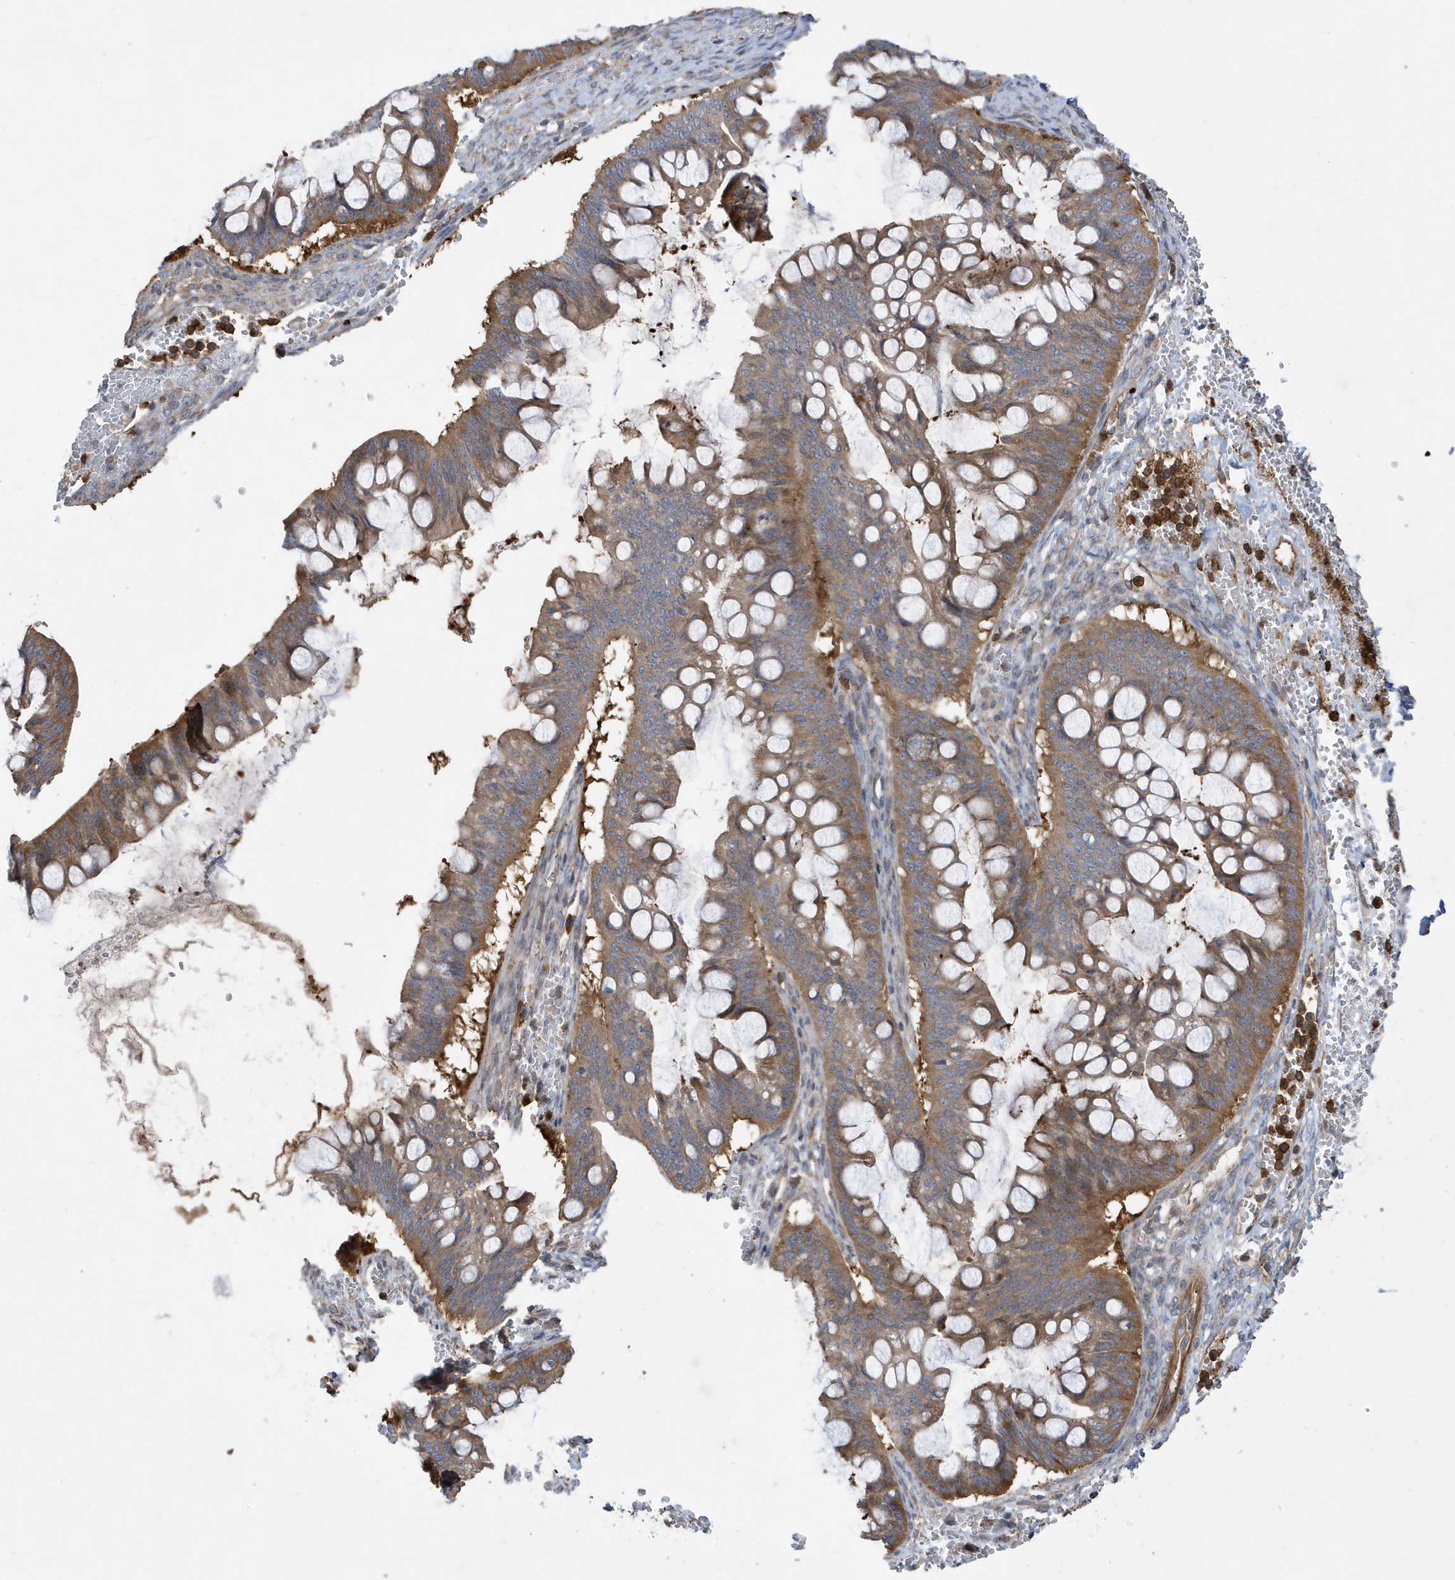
{"staining": {"intensity": "moderate", "quantity": ">75%", "location": "cytoplasmic/membranous"}, "tissue": "ovarian cancer", "cell_type": "Tumor cells", "image_type": "cancer", "snomed": [{"axis": "morphology", "description": "Cystadenocarcinoma, mucinous, NOS"}, {"axis": "topography", "description": "Ovary"}], "caption": "IHC image of neoplastic tissue: ovarian cancer (mucinous cystadenocarcinoma) stained using immunohistochemistry displays medium levels of moderate protein expression localized specifically in the cytoplasmic/membranous of tumor cells, appearing as a cytoplasmic/membranous brown color.", "gene": "LAPTM4A", "patient": {"sex": "female", "age": 73}}